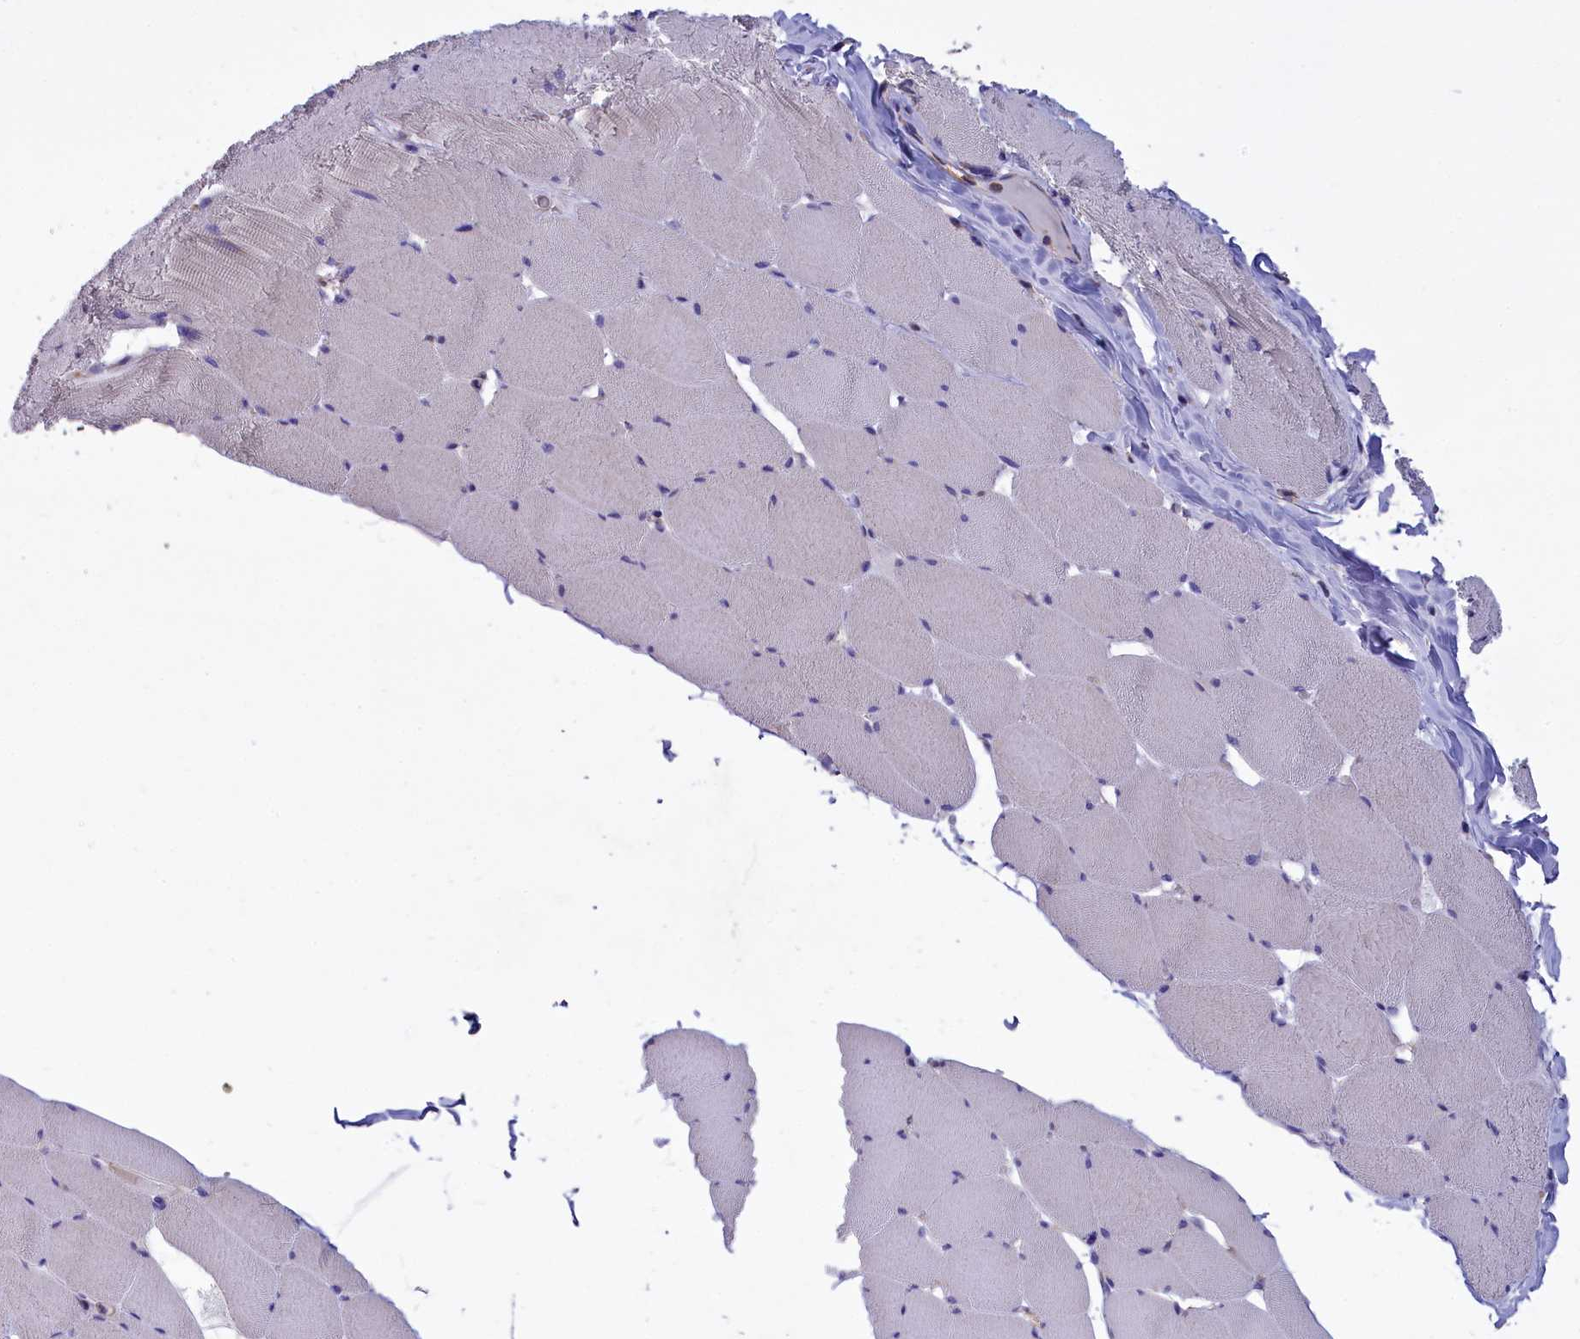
{"staining": {"intensity": "negative", "quantity": "none", "location": "none"}, "tissue": "skeletal muscle", "cell_type": "Myocytes", "image_type": "normal", "snomed": [{"axis": "morphology", "description": "Normal tissue, NOS"}, {"axis": "topography", "description": "Skeletal muscle"}], "caption": "DAB (3,3'-diaminobenzidine) immunohistochemical staining of unremarkable skeletal muscle displays no significant positivity in myocytes.", "gene": "AMDHD2", "patient": {"sex": "male", "age": 62}}